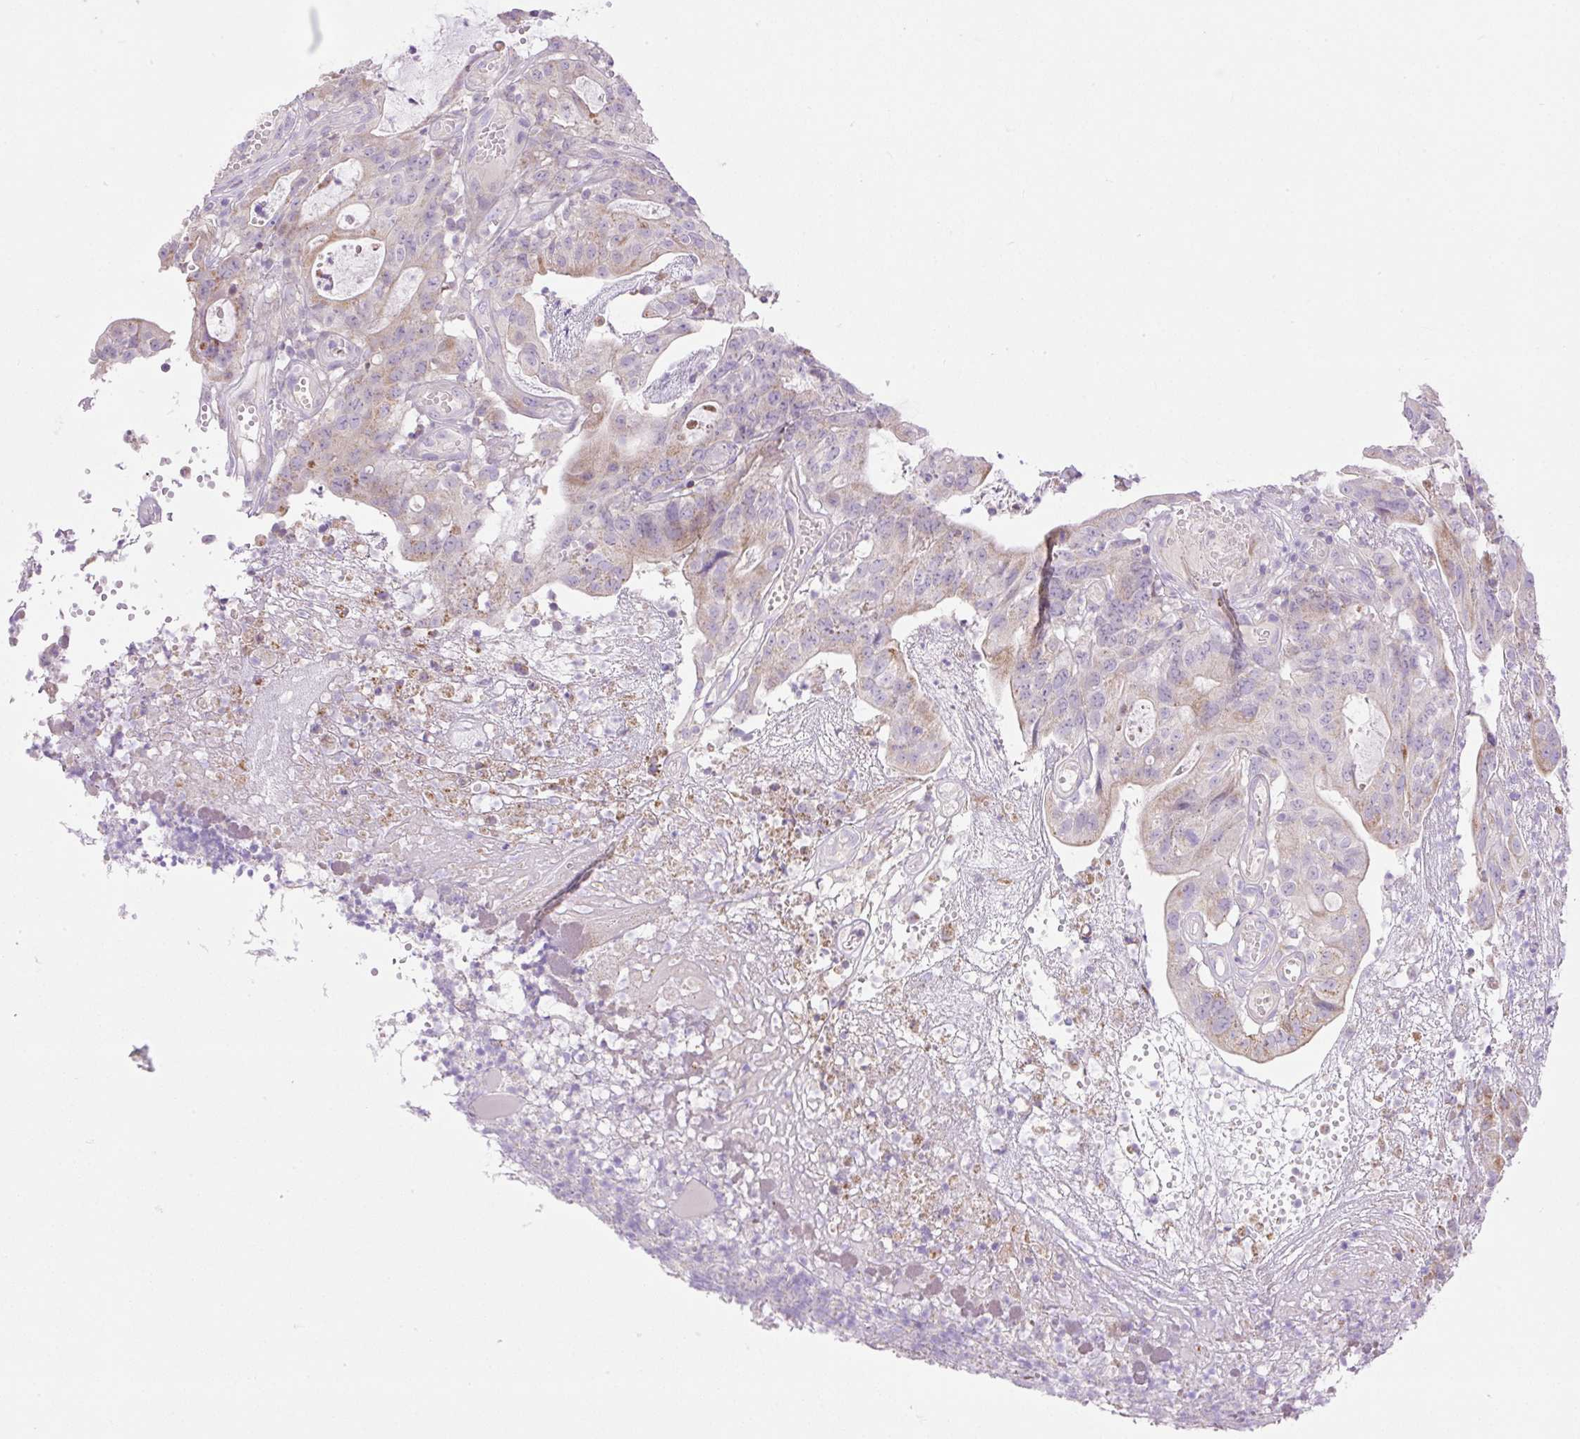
{"staining": {"intensity": "weak", "quantity": "<25%", "location": "cytoplasmic/membranous"}, "tissue": "colorectal cancer", "cell_type": "Tumor cells", "image_type": "cancer", "snomed": [{"axis": "morphology", "description": "Adenocarcinoma, NOS"}, {"axis": "topography", "description": "Colon"}], "caption": "There is no significant staining in tumor cells of colorectal cancer (adenocarcinoma).", "gene": "VPS25", "patient": {"sex": "male", "age": 83}}